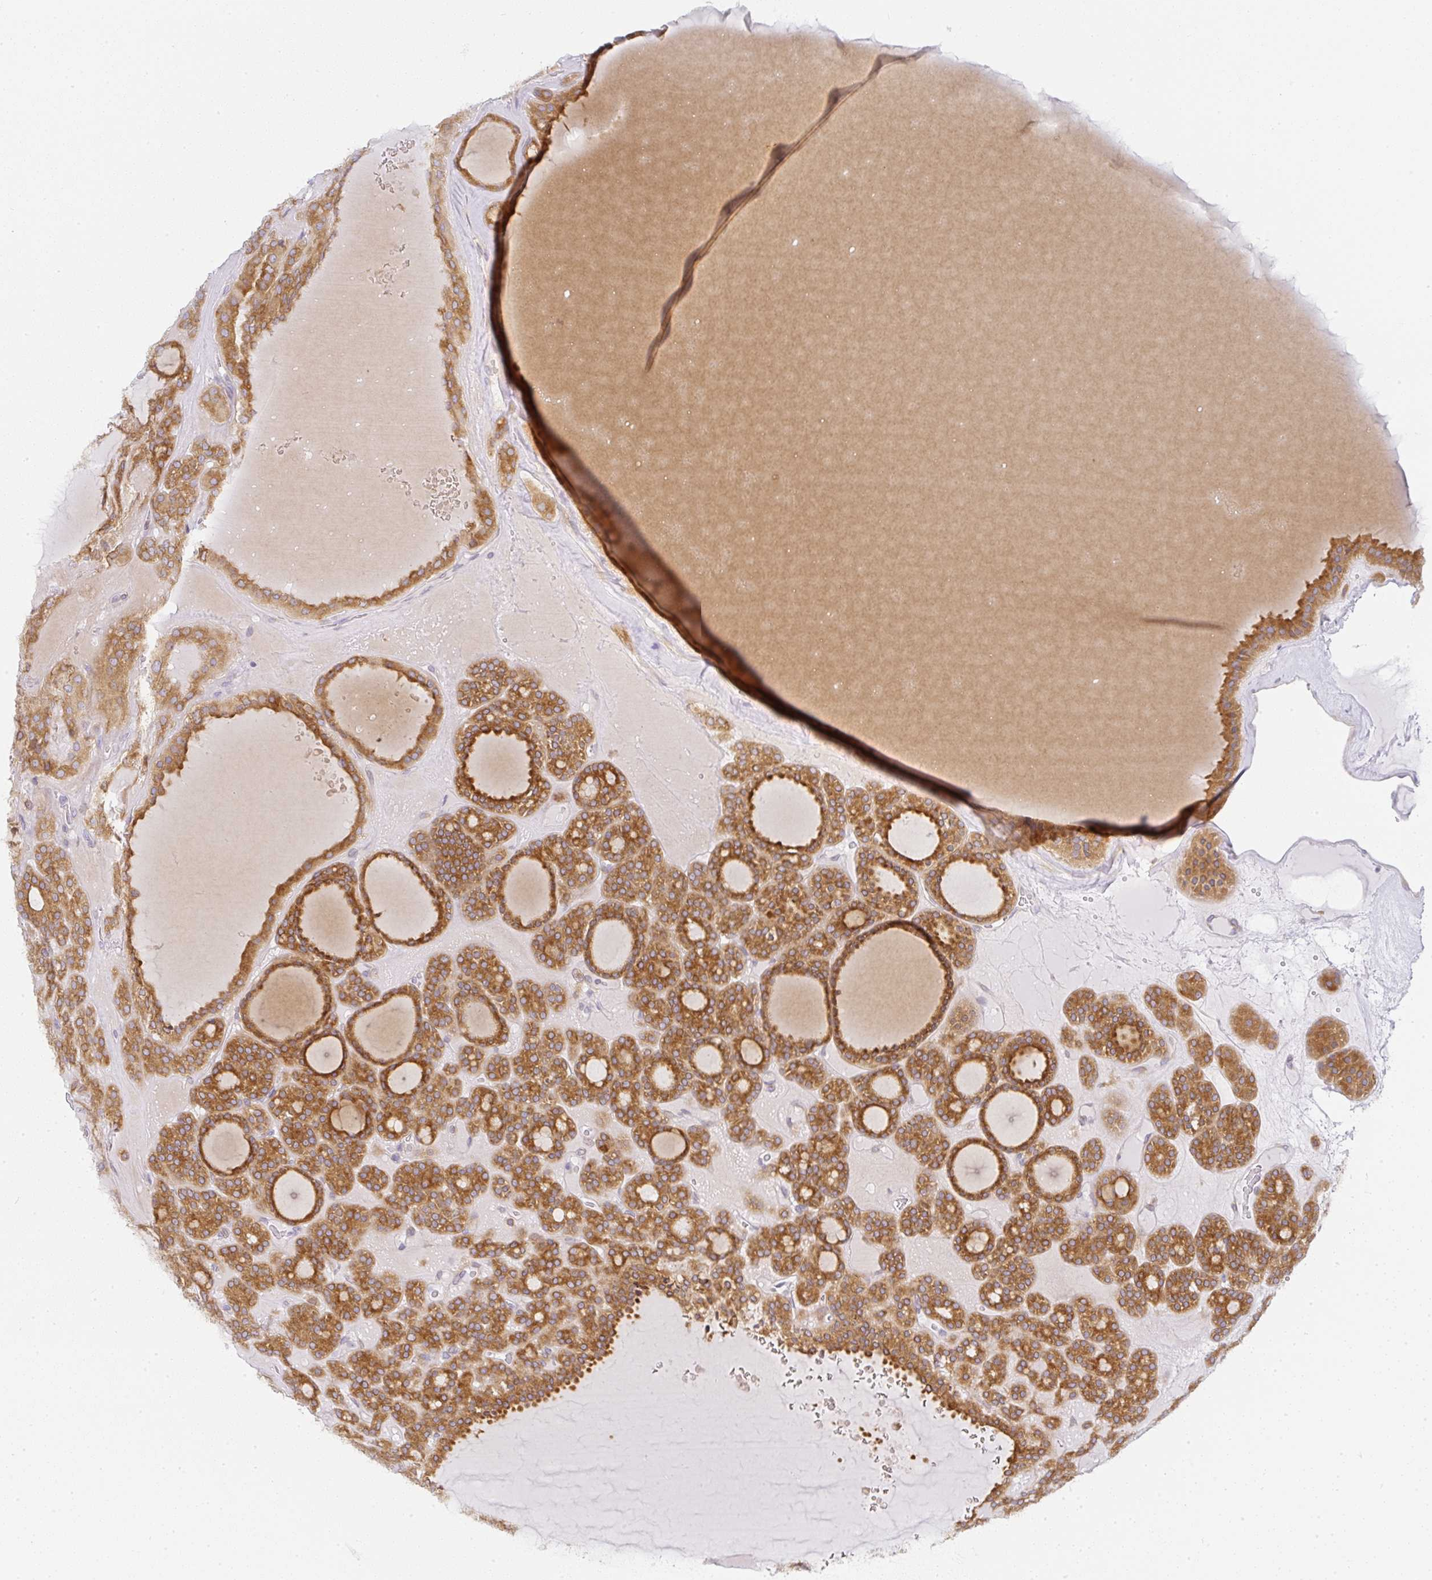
{"staining": {"intensity": "strong", "quantity": ">75%", "location": "cytoplasmic/membranous"}, "tissue": "thyroid cancer", "cell_type": "Tumor cells", "image_type": "cancer", "snomed": [{"axis": "morphology", "description": "Follicular adenoma carcinoma, NOS"}, {"axis": "topography", "description": "Thyroid gland"}], "caption": "This photomicrograph exhibits immunohistochemistry (IHC) staining of thyroid cancer (follicular adenoma carcinoma), with high strong cytoplasmic/membranous expression in approximately >75% of tumor cells.", "gene": "DERL2", "patient": {"sex": "female", "age": 63}}